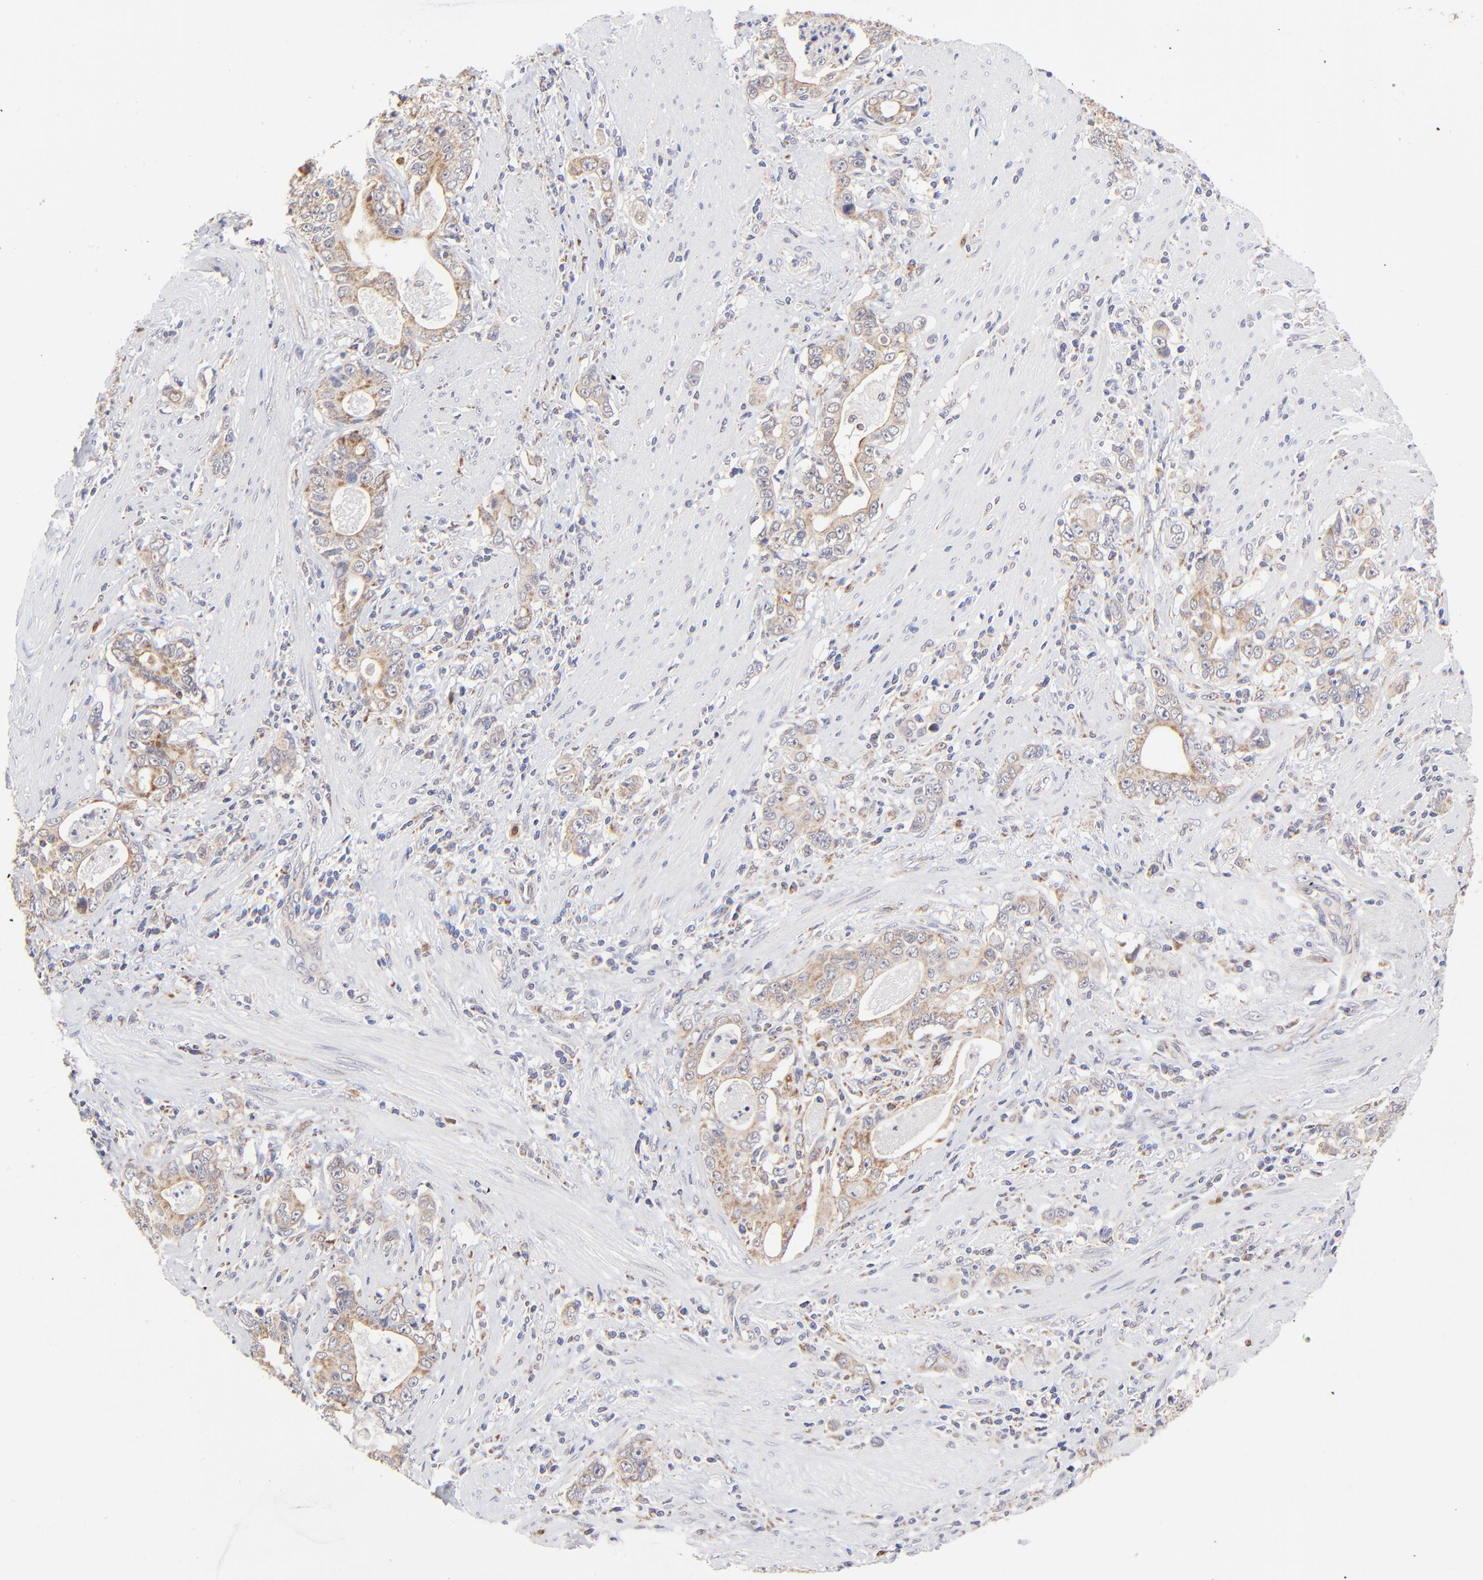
{"staining": {"intensity": "moderate", "quantity": ">75%", "location": "cytoplasmic/membranous"}, "tissue": "stomach cancer", "cell_type": "Tumor cells", "image_type": "cancer", "snomed": [{"axis": "morphology", "description": "Adenocarcinoma, NOS"}, {"axis": "topography", "description": "Stomach, lower"}], "caption": "Immunohistochemistry photomicrograph of stomach adenocarcinoma stained for a protein (brown), which demonstrates medium levels of moderate cytoplasmic/membranous expression in approximately >75% of tumor cells.", "gene": "FBXL12", "patient": {"sex": "female", "age": 72}}